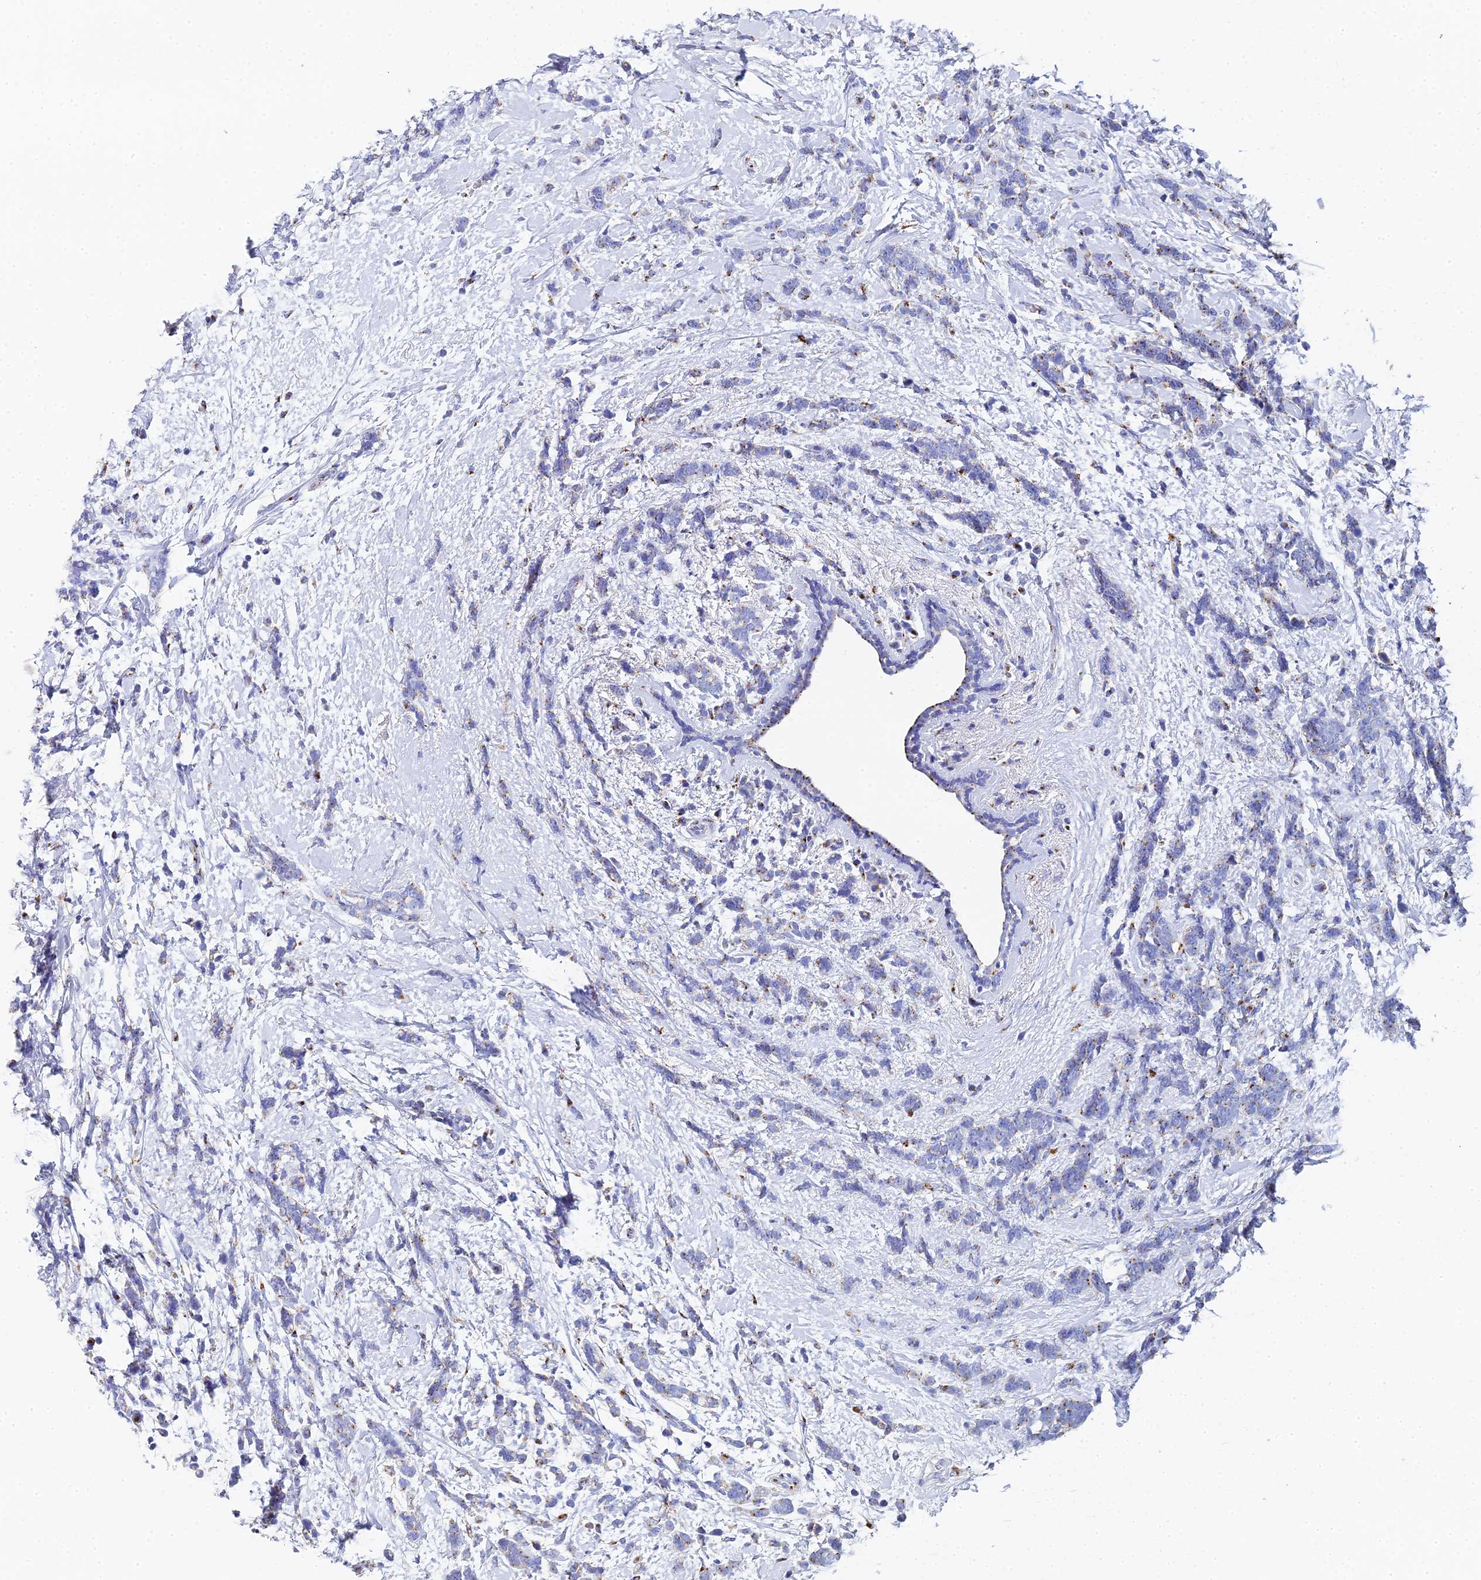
{"staining": {"intensity": "moderate", "quantity": "<25%", "location": "cytoplasmic/membranous"}, "tissue": "breast cancer", "cell_type": "Tumor cells", "image_type": "cancer", "snomed": [{"axis": "morphology", "description": "Lobular carcinoma"}, {"axis": "topography", "description": "Breast"}], "caption": "Immunohistochemical staining of breast cancer (lobular carcinoma) shows moderate cytoplasmic/membranous protein positivity in approximately <25% of tumor cells.", "gene": "ENSG00000268674", "patient": {"sex": "female", "age": 58}}